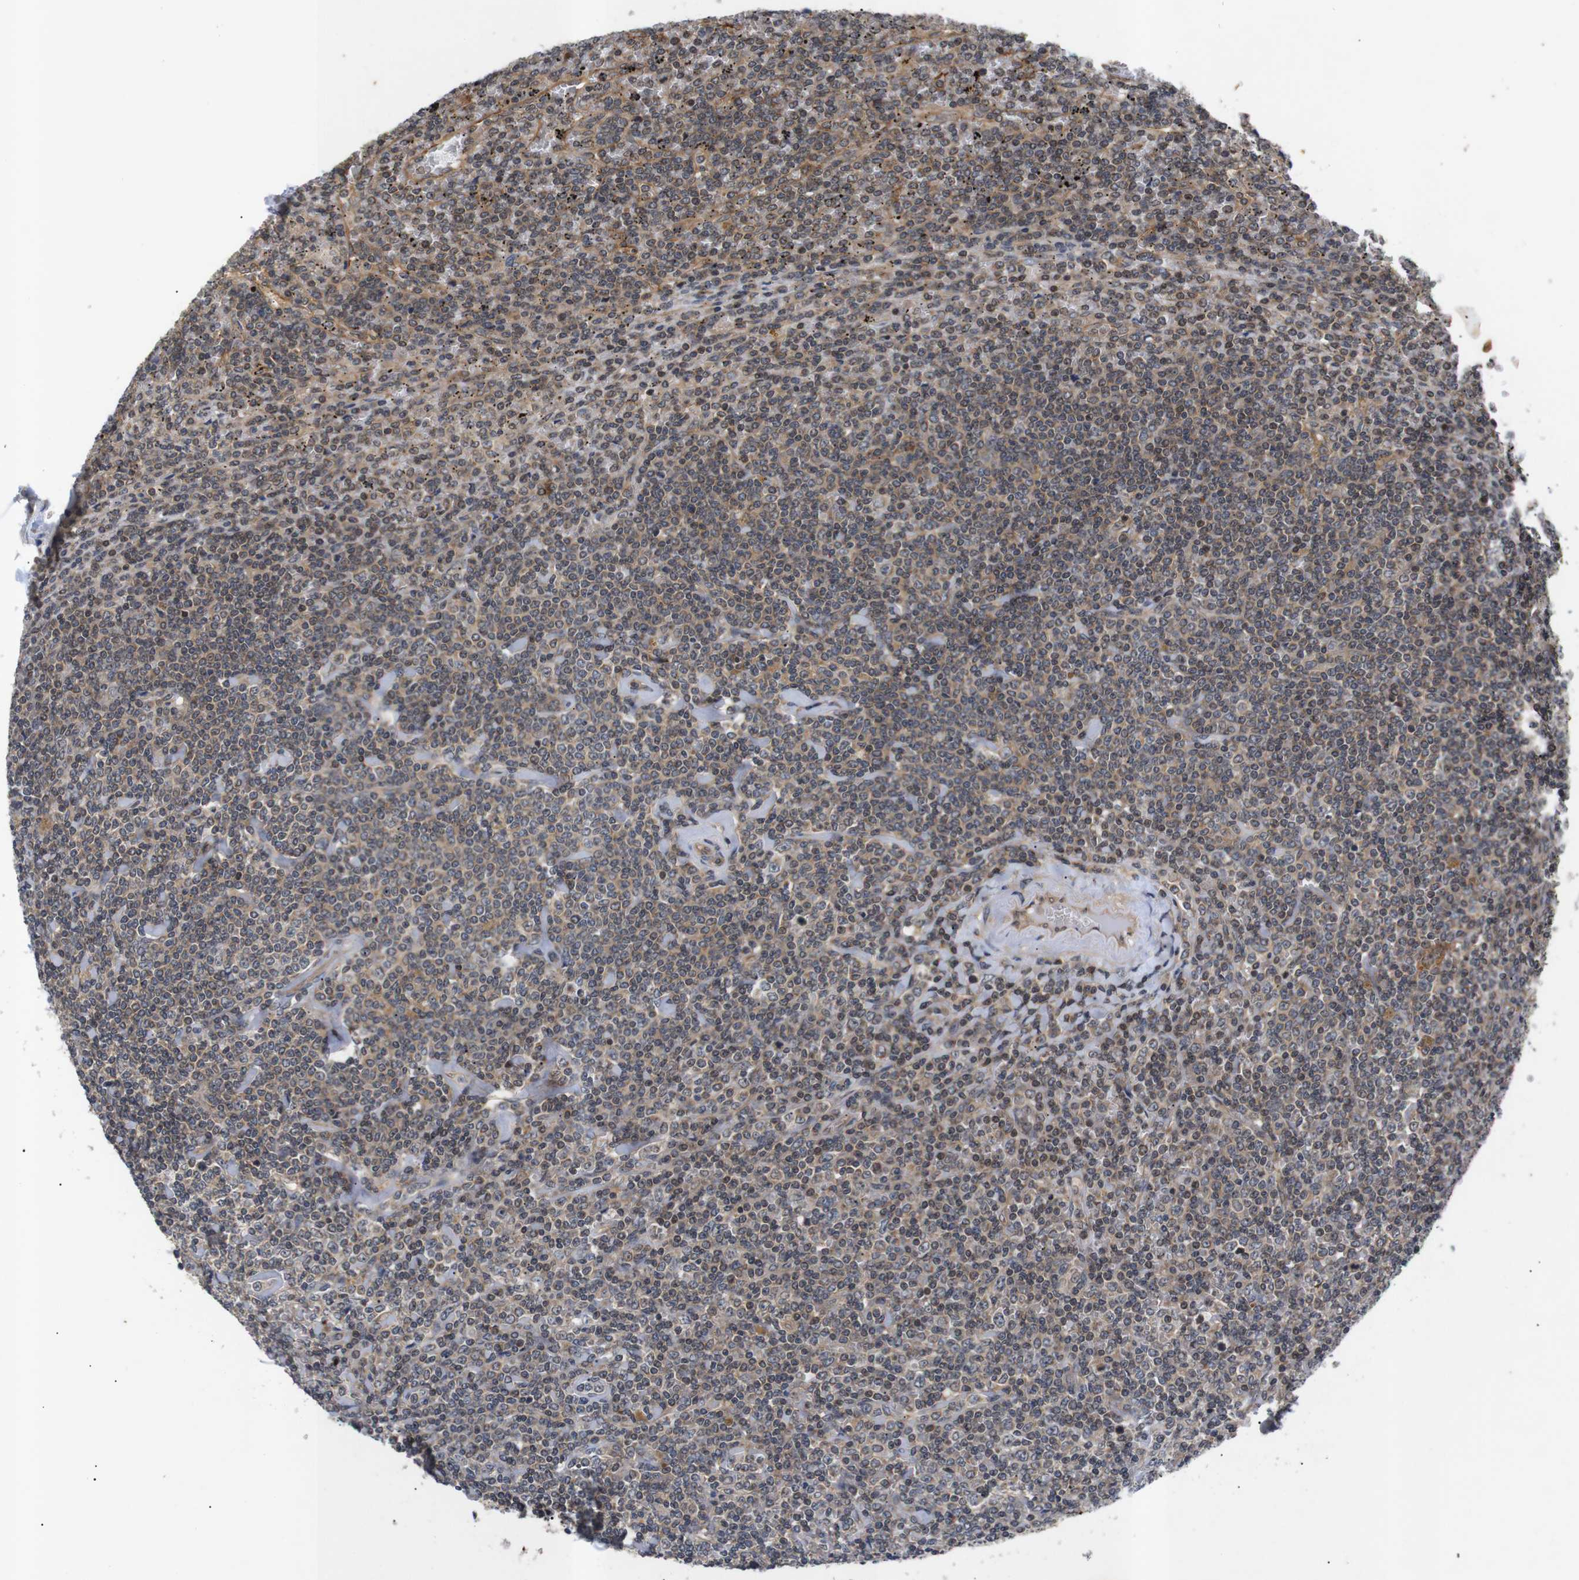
{"staining": {"intensity": "weak", "quantity": "25%-75%", "location": "cytoplasmic/membranous,nuclear"}, "tissue": "lymphoma", "cell_type": "Tumor cells", "image_type": "cancer", "snomed": [{"axis": "morphology", "description": "Malignant lymphoma, non-Hodgkin's type, Low grade"}, {"axis": "topography", "description": "Spleen"}], "caption": "High-magnification brightfield microscopy of malignant lymphoma, non-Hodgkin's type (low-grade) stained with DAB (3,3'-diaminobenzidine) (brown) and counterstained with hematoxylin (blue). tumor cells exhibit weak cytoplasmic/membranous and nuclear staining is appreciated in approximately25%-75% of cells.", "gene": "RIPK1", "patient": {"sex": "female", "age": 19}}